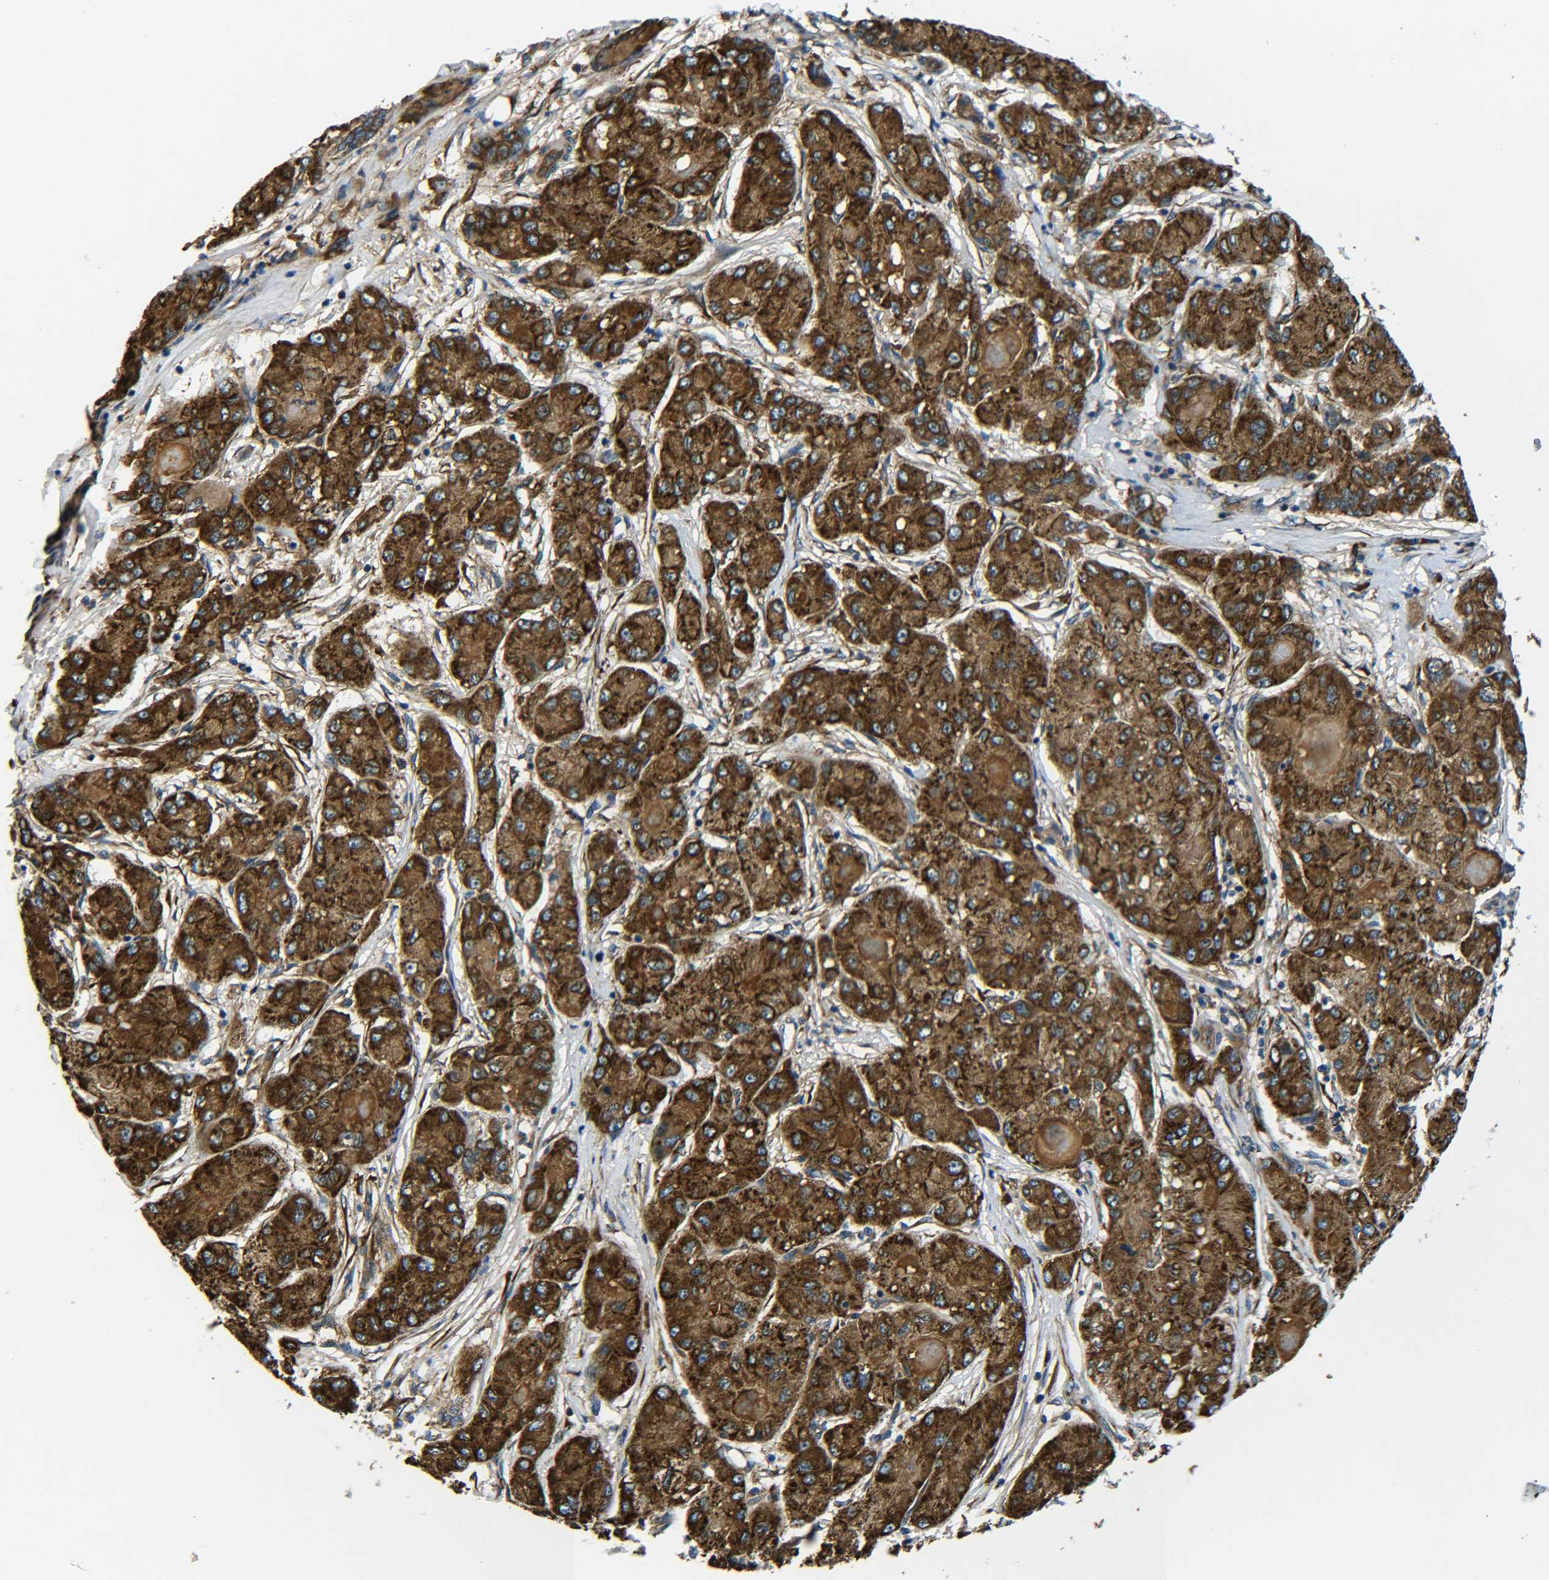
{"staining": {"intensity": "strong", "quantity": ">75%", "location": "cytoplasmic/membranous"}, "tissue": "liver cancer", "cell_type": "Tumor cells", "image_type": "cancer", "snomed": [{"axis": "morphology", "description": "Carcinoma, Hepatocellular, NOS"}, {"axis": "topography", "description": "Liver"}], "caption": "DAB immunohistochemical staining of liver cancer displays strong cytoplasmic/membranous protein expression in approximately >75% of tumor cells. The staining was performed using DAB to visualize the protein expression in brown, while the nuclei were stained in blue with hematoxylin (Magnification: 20x).", "gene": "PREB", "patient": {"sex": "male", "age": 80}}